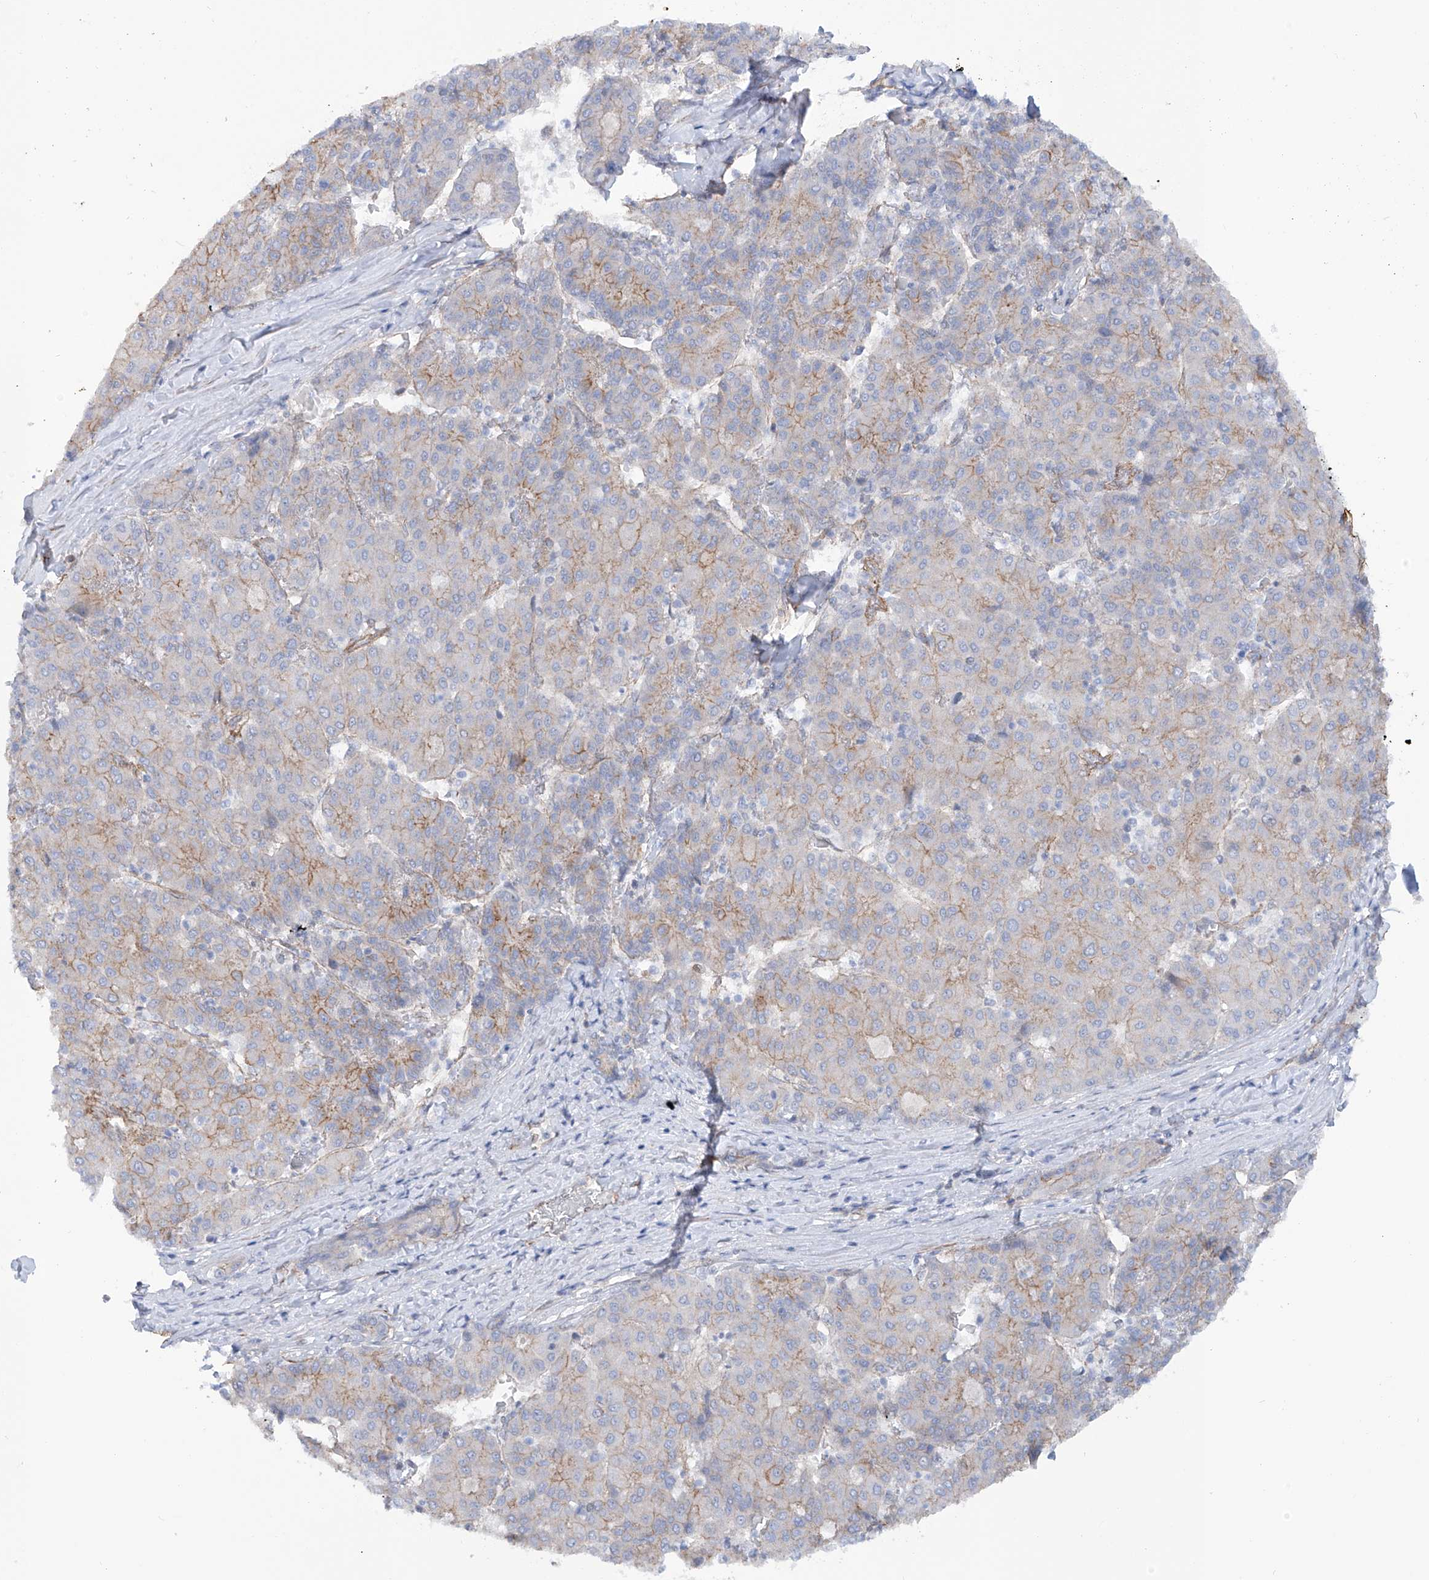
{"staining": {"intensity": "moderate", "quantity": "25%-75%", "location": "cytoplasmic/membranous"}, "tissue": "liver cancer", "cell_type": "Tumor cells", "image_type": "cancer", "snomed": [{"axis": "morphology", "description": "Carcinoma, Hepatocellular, NOS"}, {"axis": "topography", "description": "Liver"}], "caption": "Protein expression analysis of human hepatocellular carcinoma (liver) reveals moderate cytoplasmic/membranous positivity in about 25%-75% of tumor cells.", "gene": "ZNF490", "patient": {"sex": "male", "age": 65}}